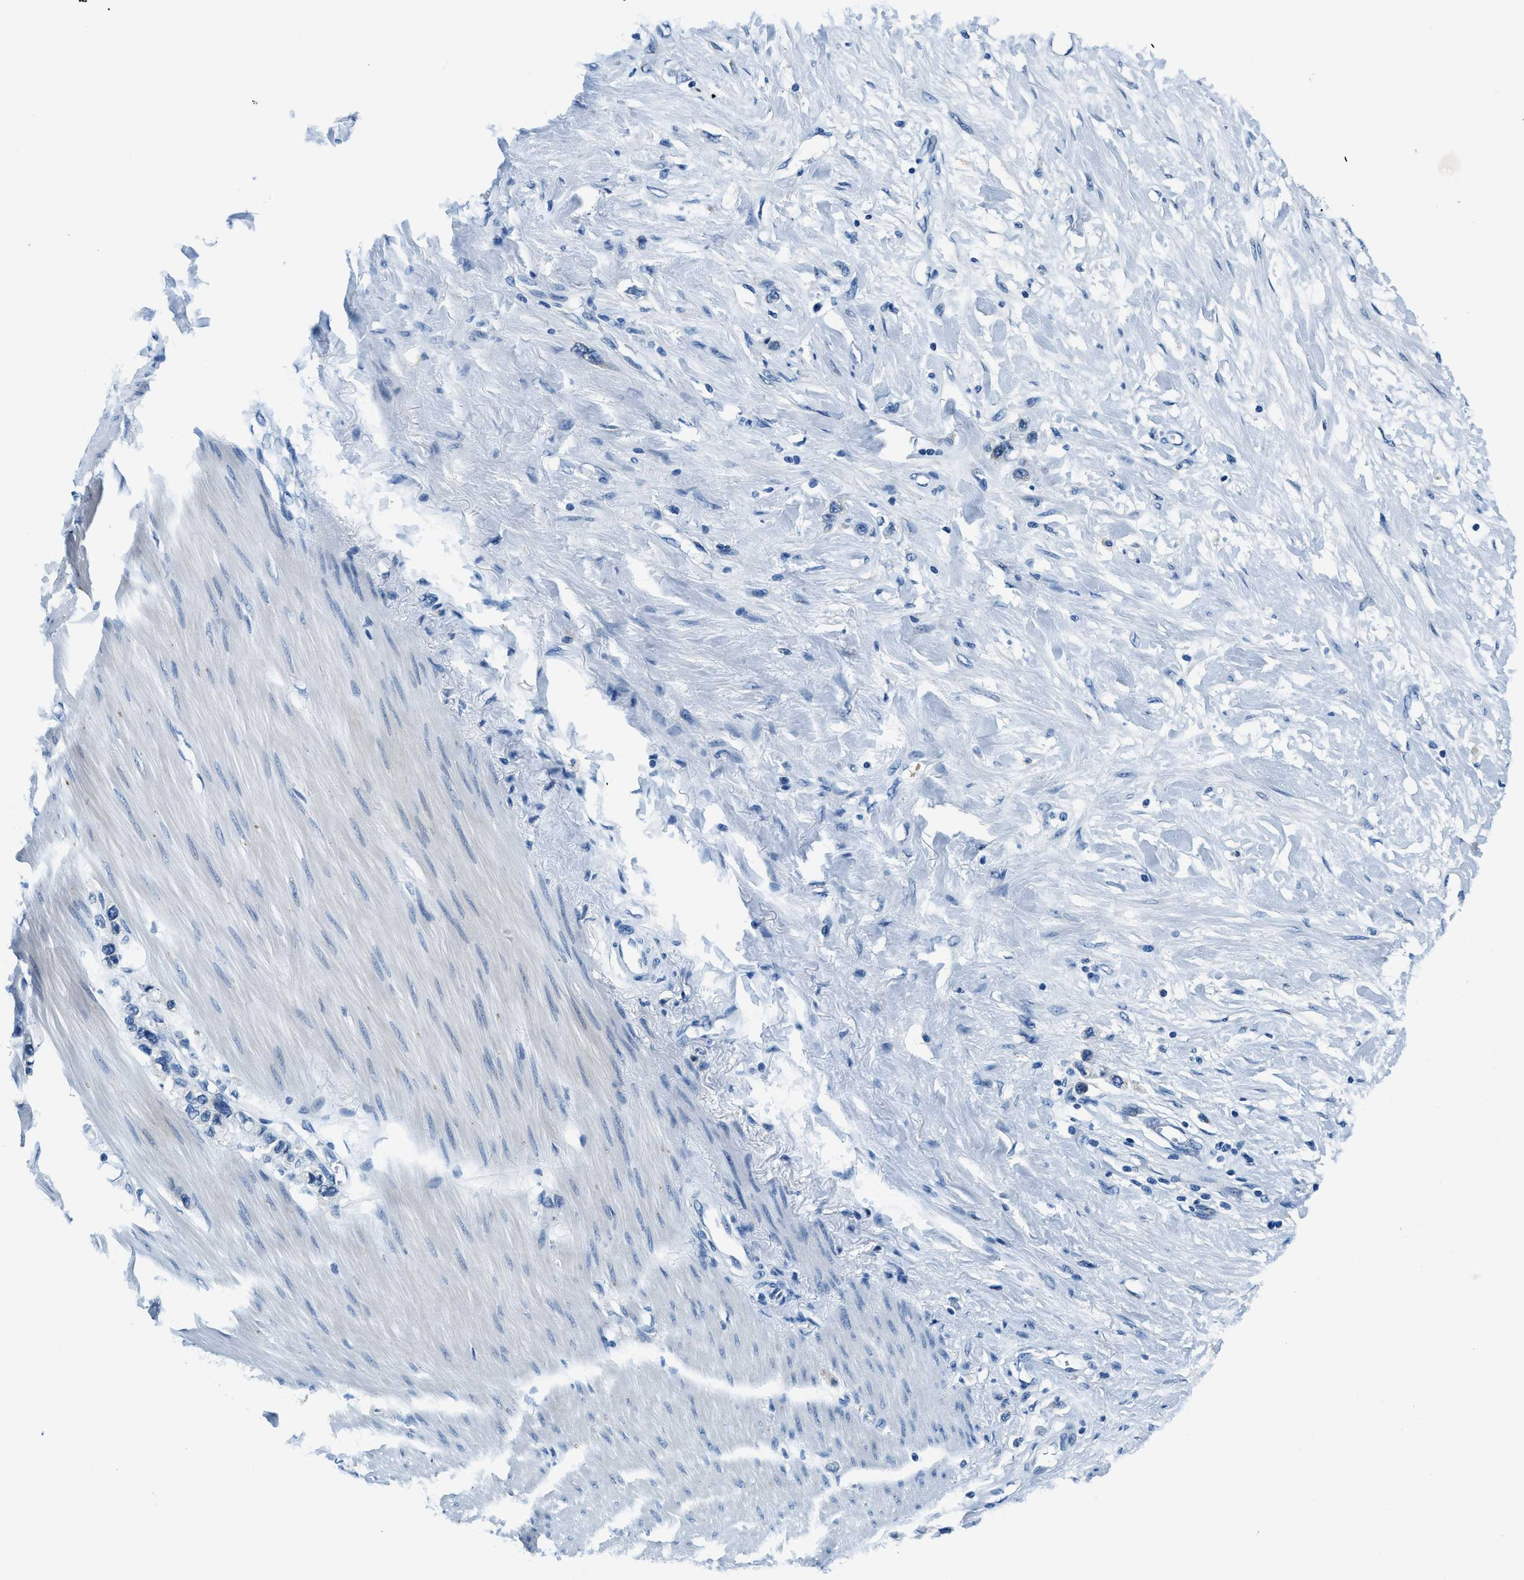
{"staining": {"intensity": "negative", "quantity": "none", "location": "none"}, "tissue": "stomach cancer", "cell_type": "Tumor cells", "image_type": "cancer", "snomed": [{"axis": "morphology", "description": "Adenocarcinoma, NOS"}, {"axis": "topography", "description": "Stomach"}], "caption": "Stomach adenocarcinoma was stained to show a protein in brown. There is no significant staining in tumor cells. The staining is performed using DAB (3,3'-diaminobenzidine) brown chromogen with nuclei counter-stained in using hematoxylin.", "gene": "UBAC2", "patient": {"sex": "female", "age": 65}}